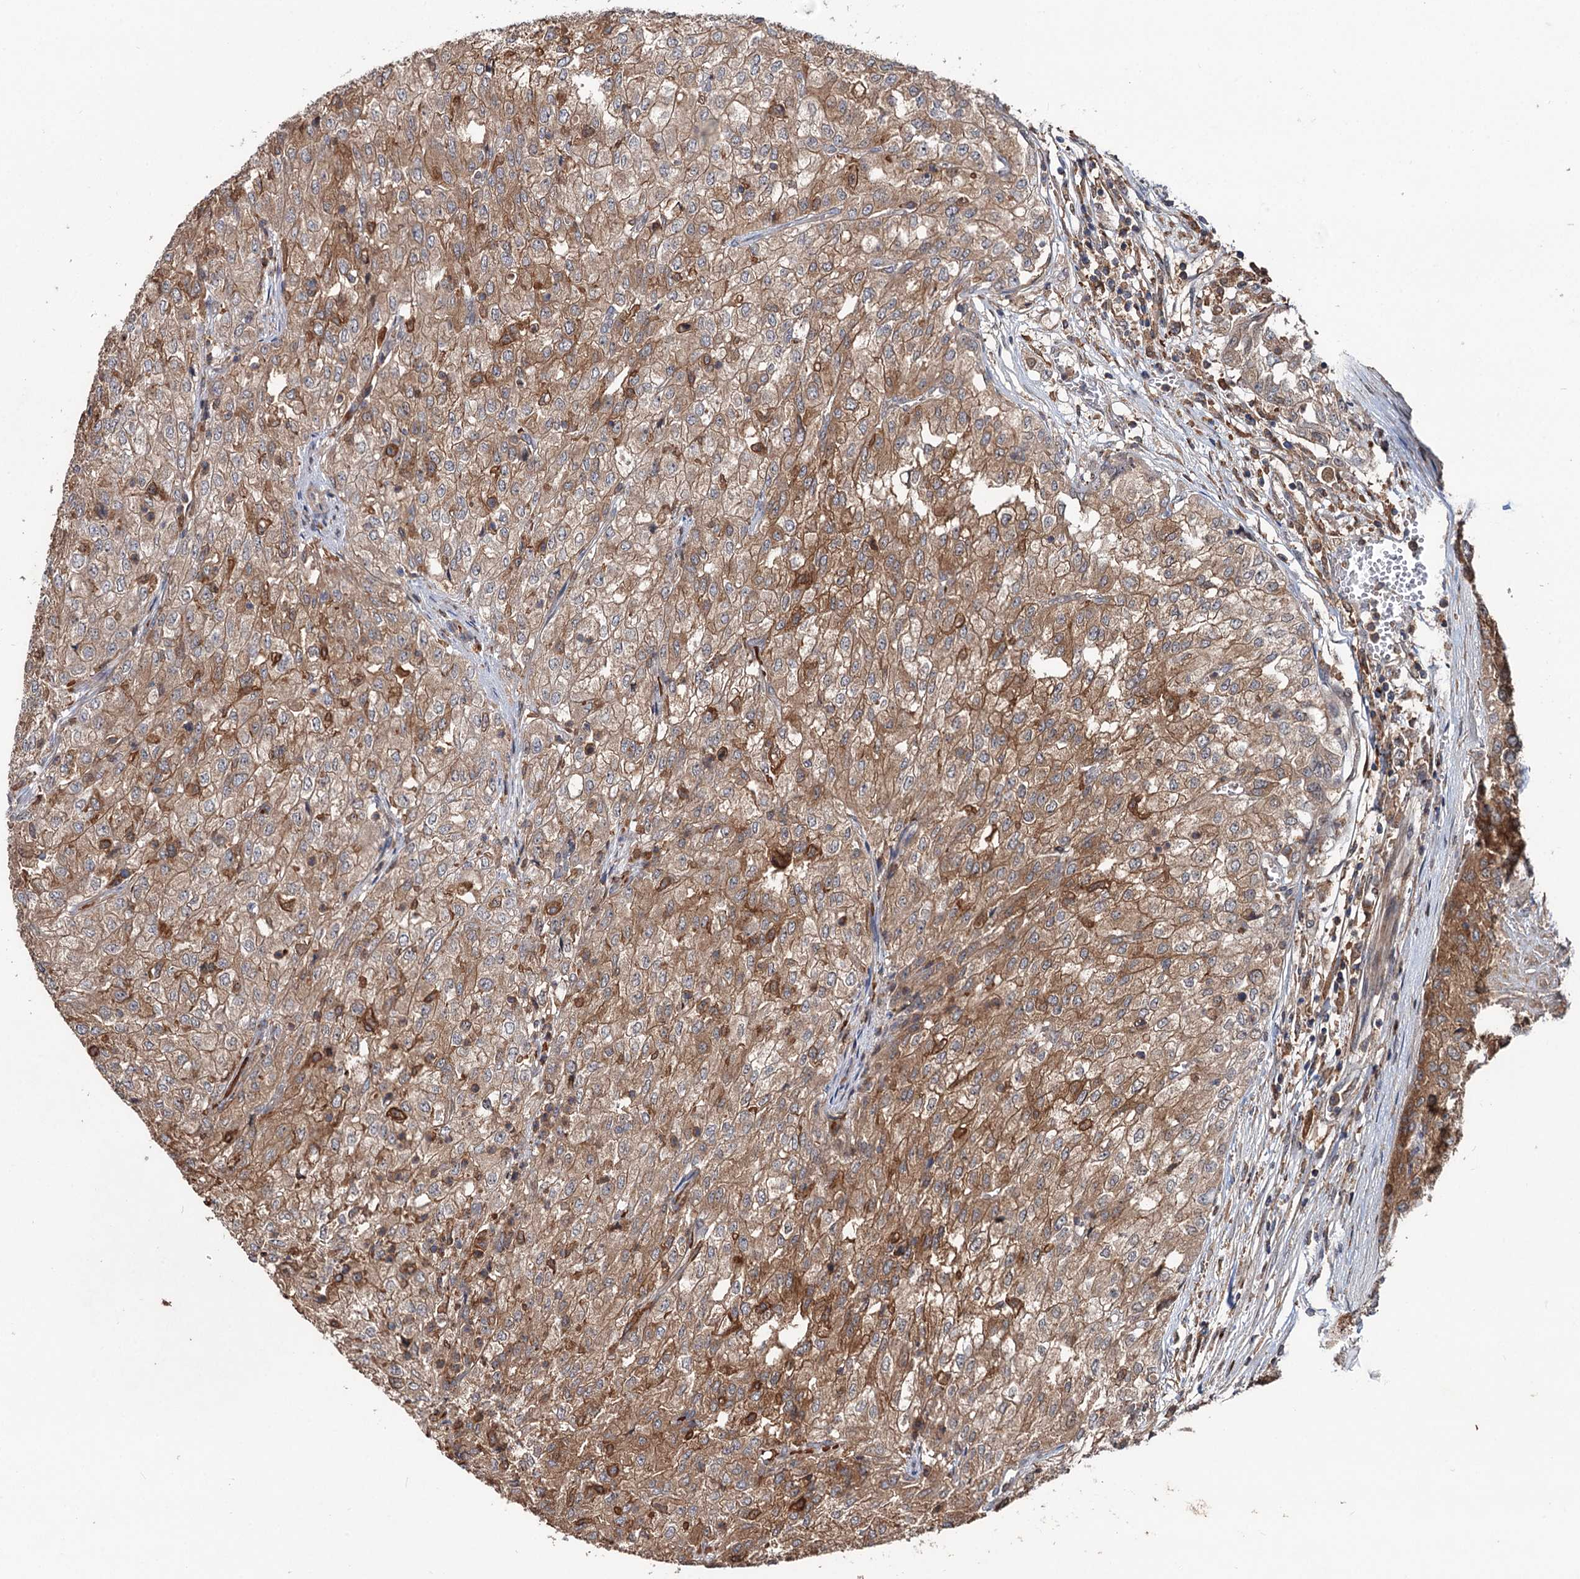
{"staining": {"intensity": "moderate", "quantity": ">75%", "location": "cytoplasmic/membranous"}, "tissue": "renal cancer", "cell_type": "Tumor cells", "image_type": "cancer", "snomed": [{"axis": "morphology", "description": "Adenocarcinoma, NOS"}, {"axis": "topography", "description": "Kidney"}], "caption": "High-magnification brightfield microscopy of renal adenocarcinoma stained with DAB (3,3'-diaminobenzidine) (brown) and counterstained with hematoxylin (blue). tumor cells exhibit moderate cytoplasmic/membranous expression is identified in about>75% of cells. (brown staining indicates protein expression, while blue staining denotes nuclei).", "gene": "GRIP1", "patient": {"sex": "female", "age": 54}}